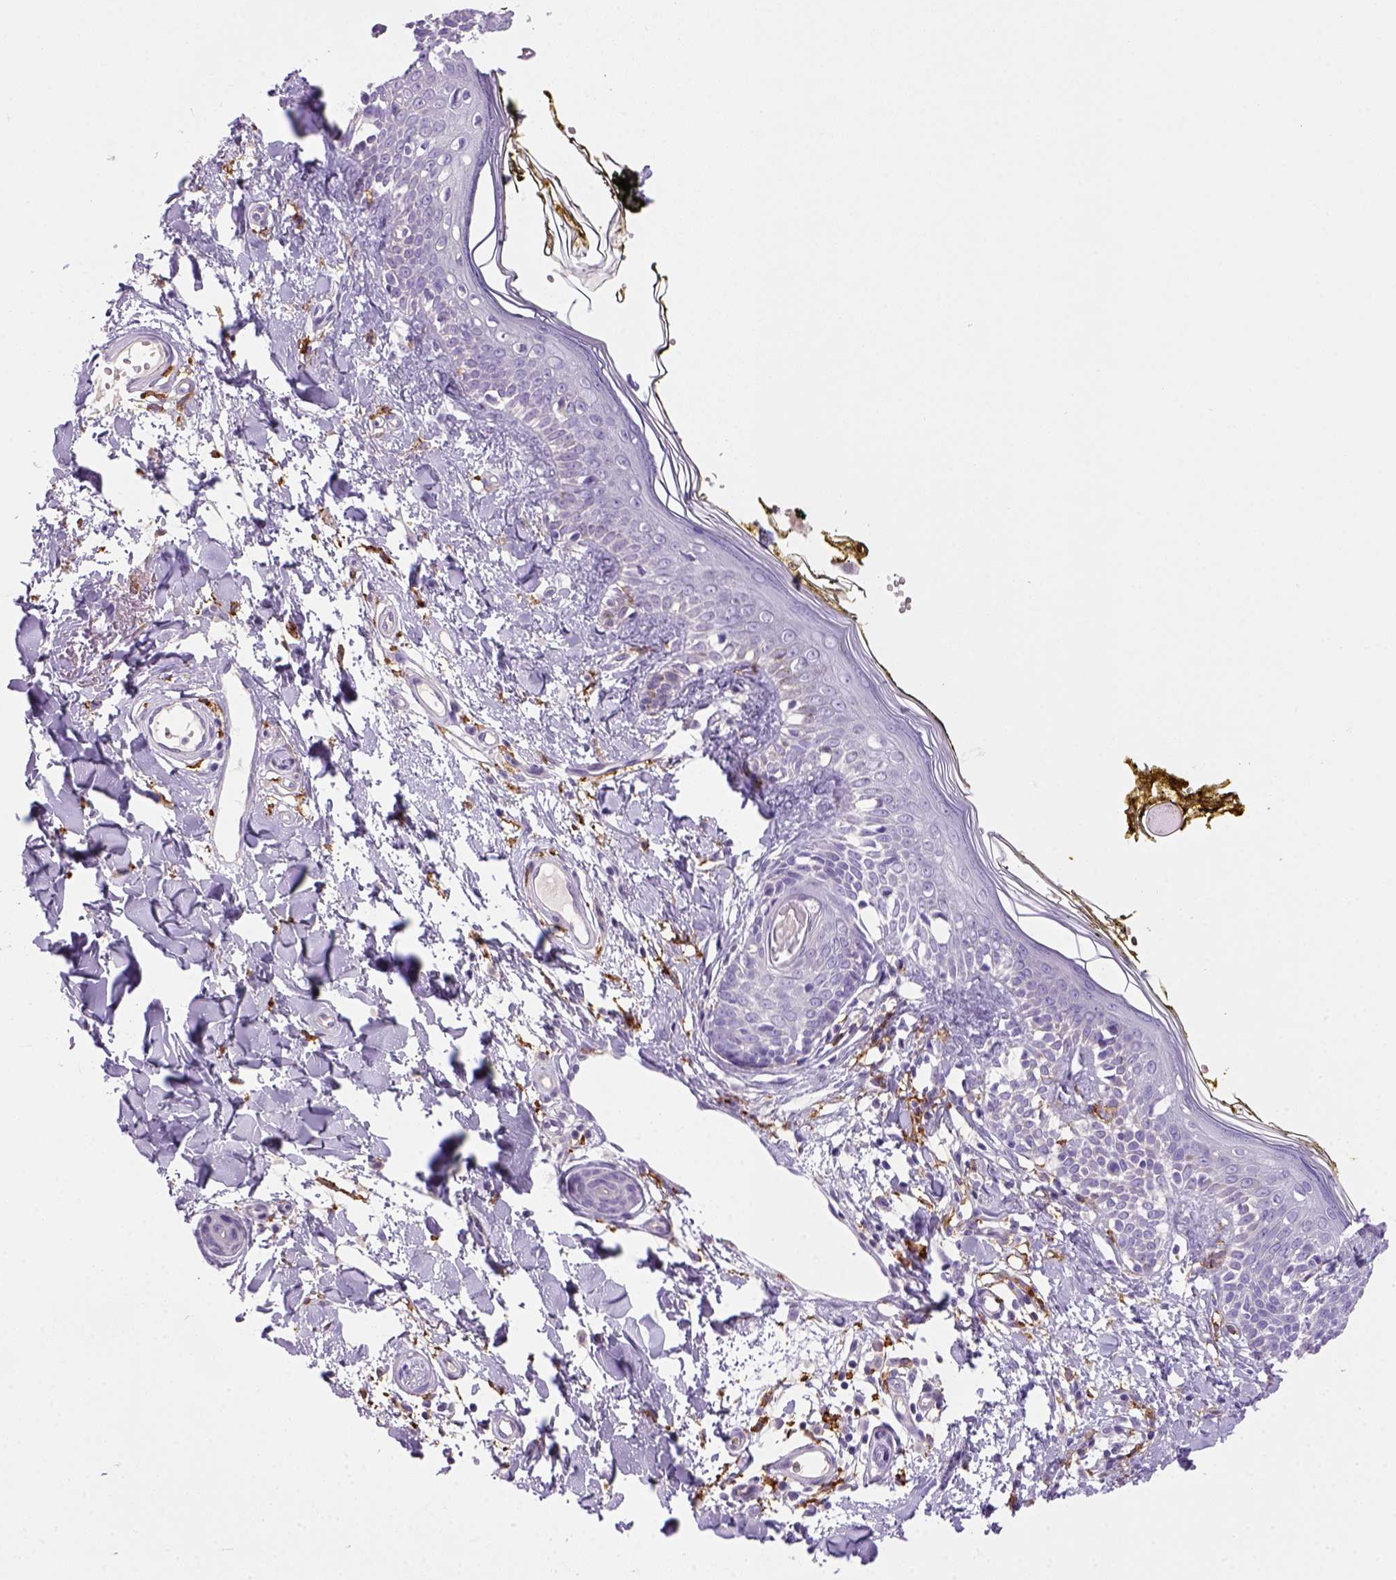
{"staining": {"intensity": "negative", "quantity": "none", "location": "none"}, "tissue": "skin", "cell_type": "Fibroblasts", "image_type": "normal", "snomed": [{"axis": "morphology", "description": "Normal tissue, NOS"}, {"axis": "topography", "description": "Skin"}], "caption": "A high-resolution image shows immunohistochemistry (IHC) staining of normal skin, which demonstrates no significant expression in fibroblasts.", "gene": "CD14", "patient": {"sex": "male", "age": 76}}